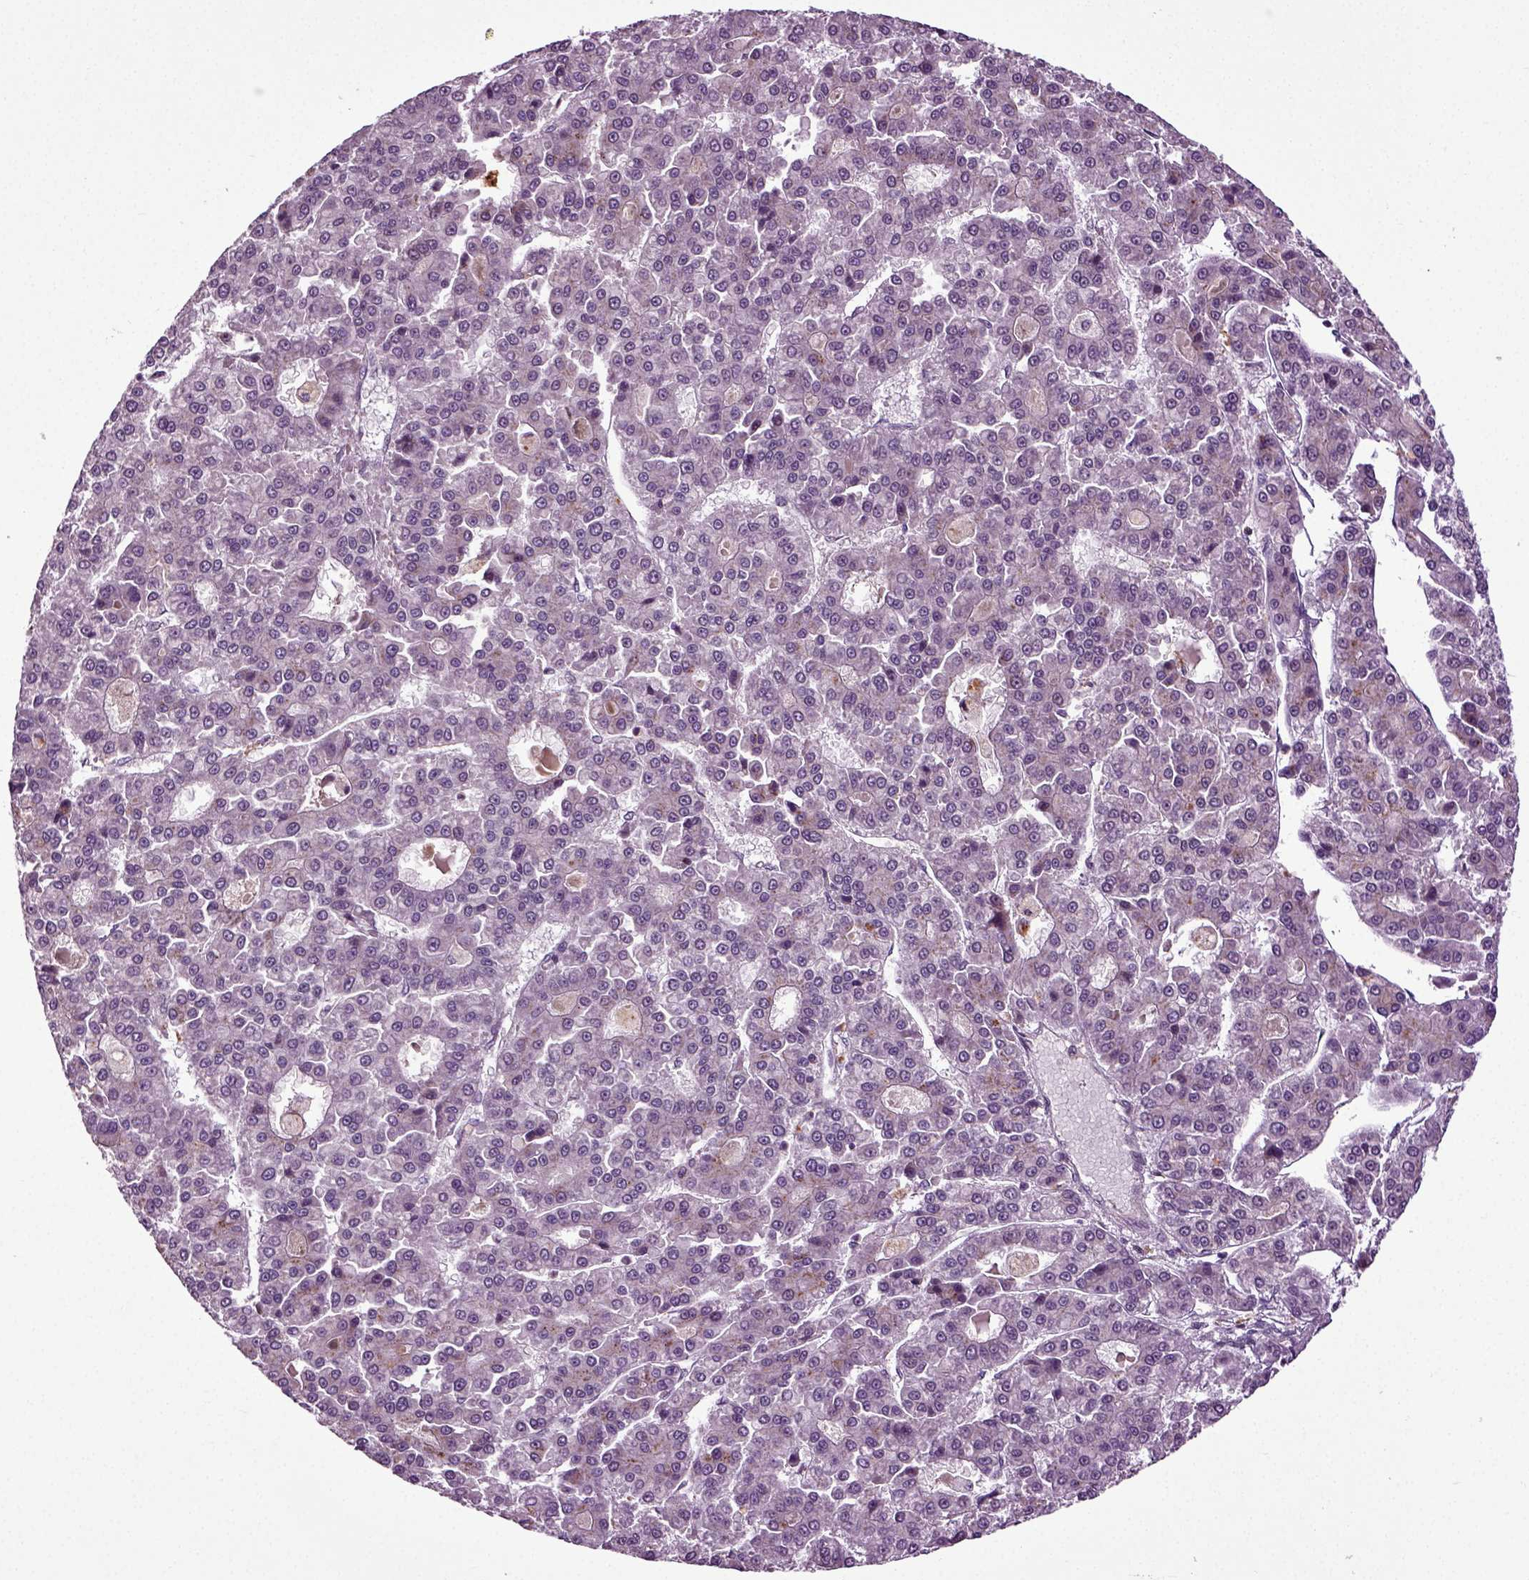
{"staining": {"intensity": "negative", "quantity": "none", "location": "none"}, "tissue": "liver cancer", "cell_type": "Tumor cells", "image_type": "cancer", "snomed": [{"axis": "morphology", "description": "Carcinoma, Hepatocellular, NOS"}, {"axis": "topography", "description": "Liver"}], "caption": "Tumor cells show no significant expression in hepatocellular carcinoma (liver).", "gene": "KNSTRN", "patient": {"sex": "male", "age": 70}}